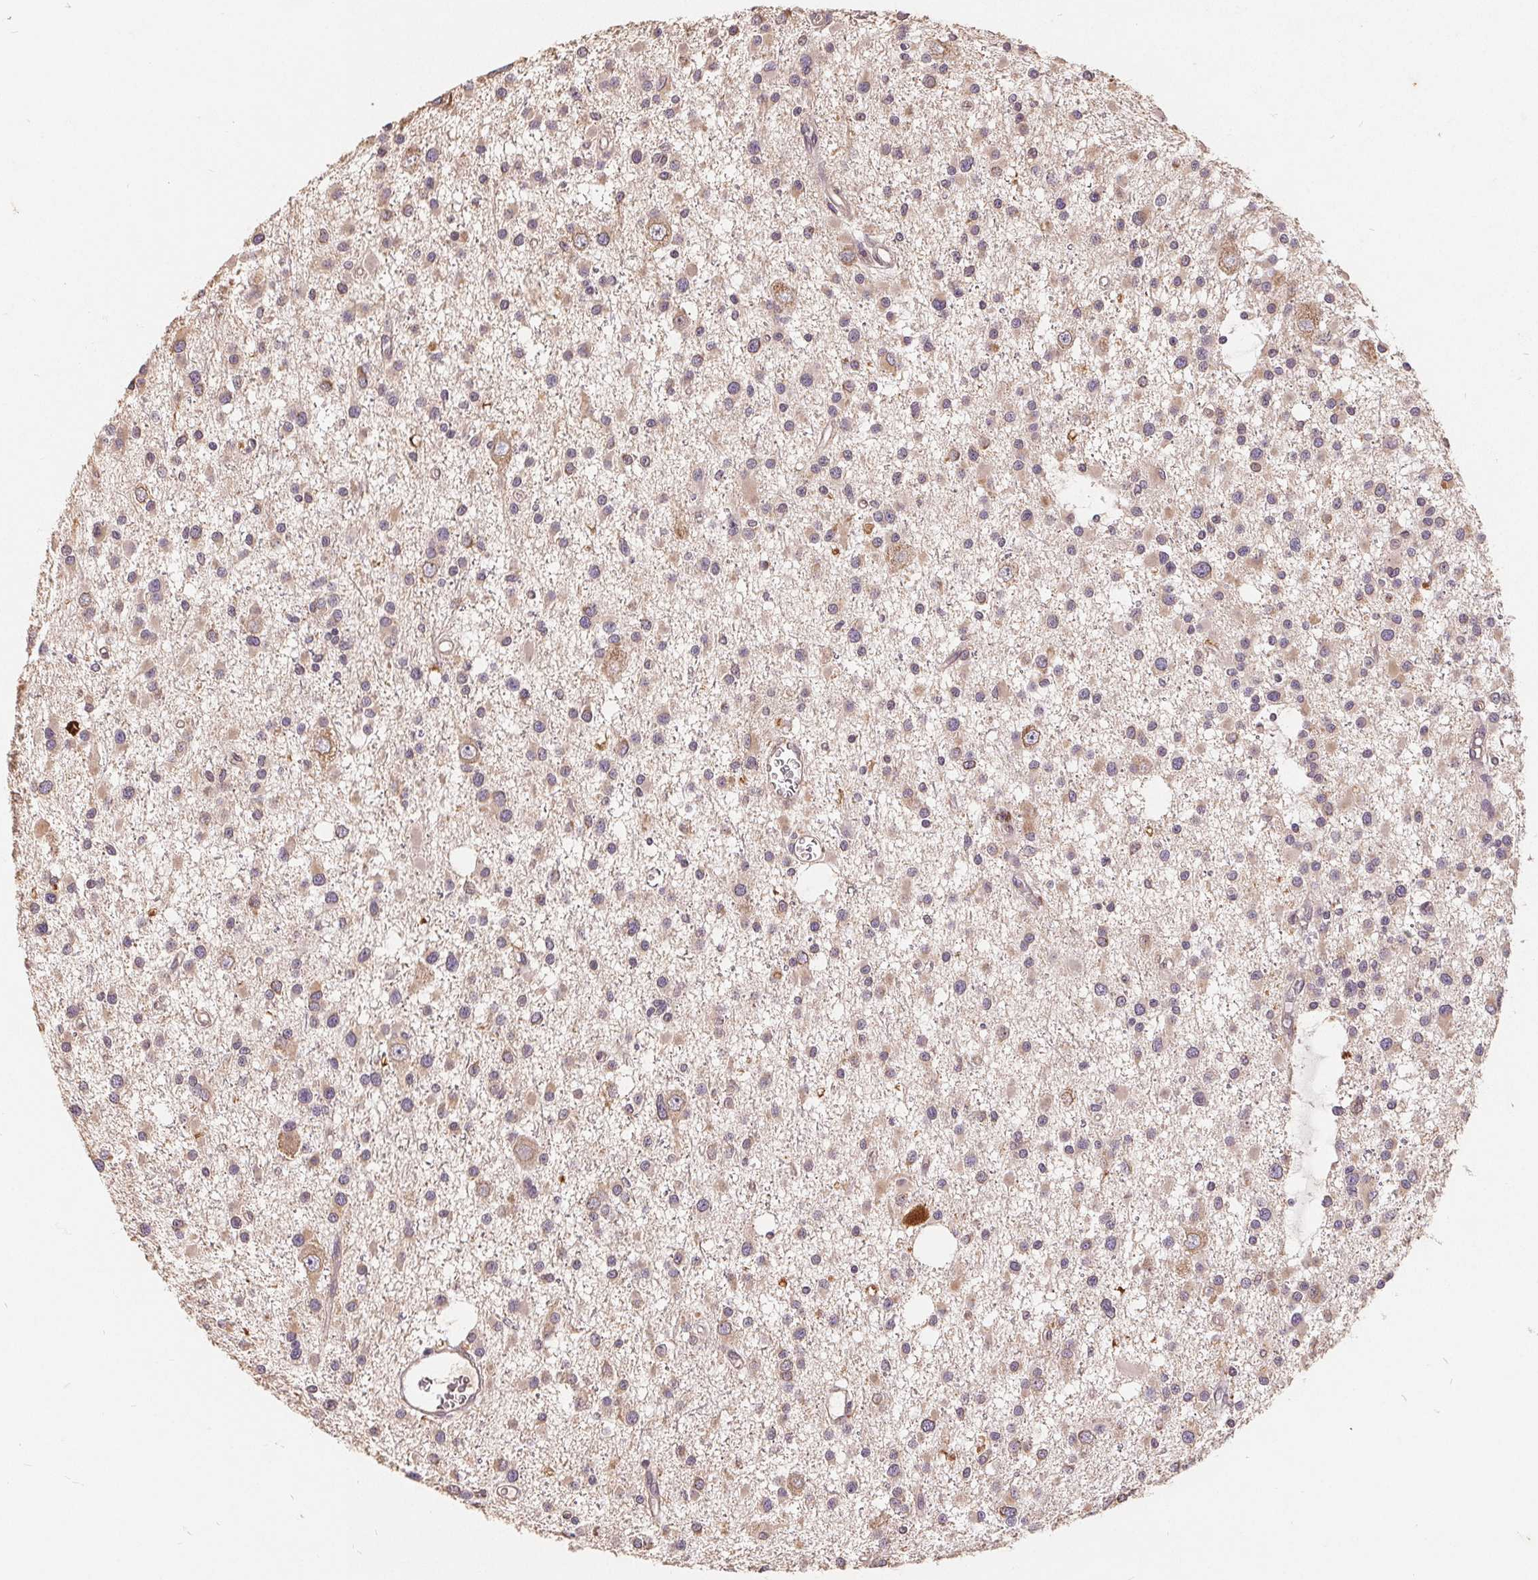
{"staining": {"intensity": "weak", "quantity": "25%-75%", "location": "cytoplasmic/membranous"}, "tissue": "glioma", "cell_type": "Tumor cells", "image_type": "cancer", "snomed": [{"axis": "morphology", "description": "Glioma, malignant, High grade"}, {"axis": "topography", "description": "Brain"}], "caption": "Protein staining of high-grade glioma (malignant) tissue reveals weak cytoplasmic/membranous positivity in about 25%-75% of tumor cells.", "gene": "CDIPT", "patient": {"sex": "male", "age": 54}}